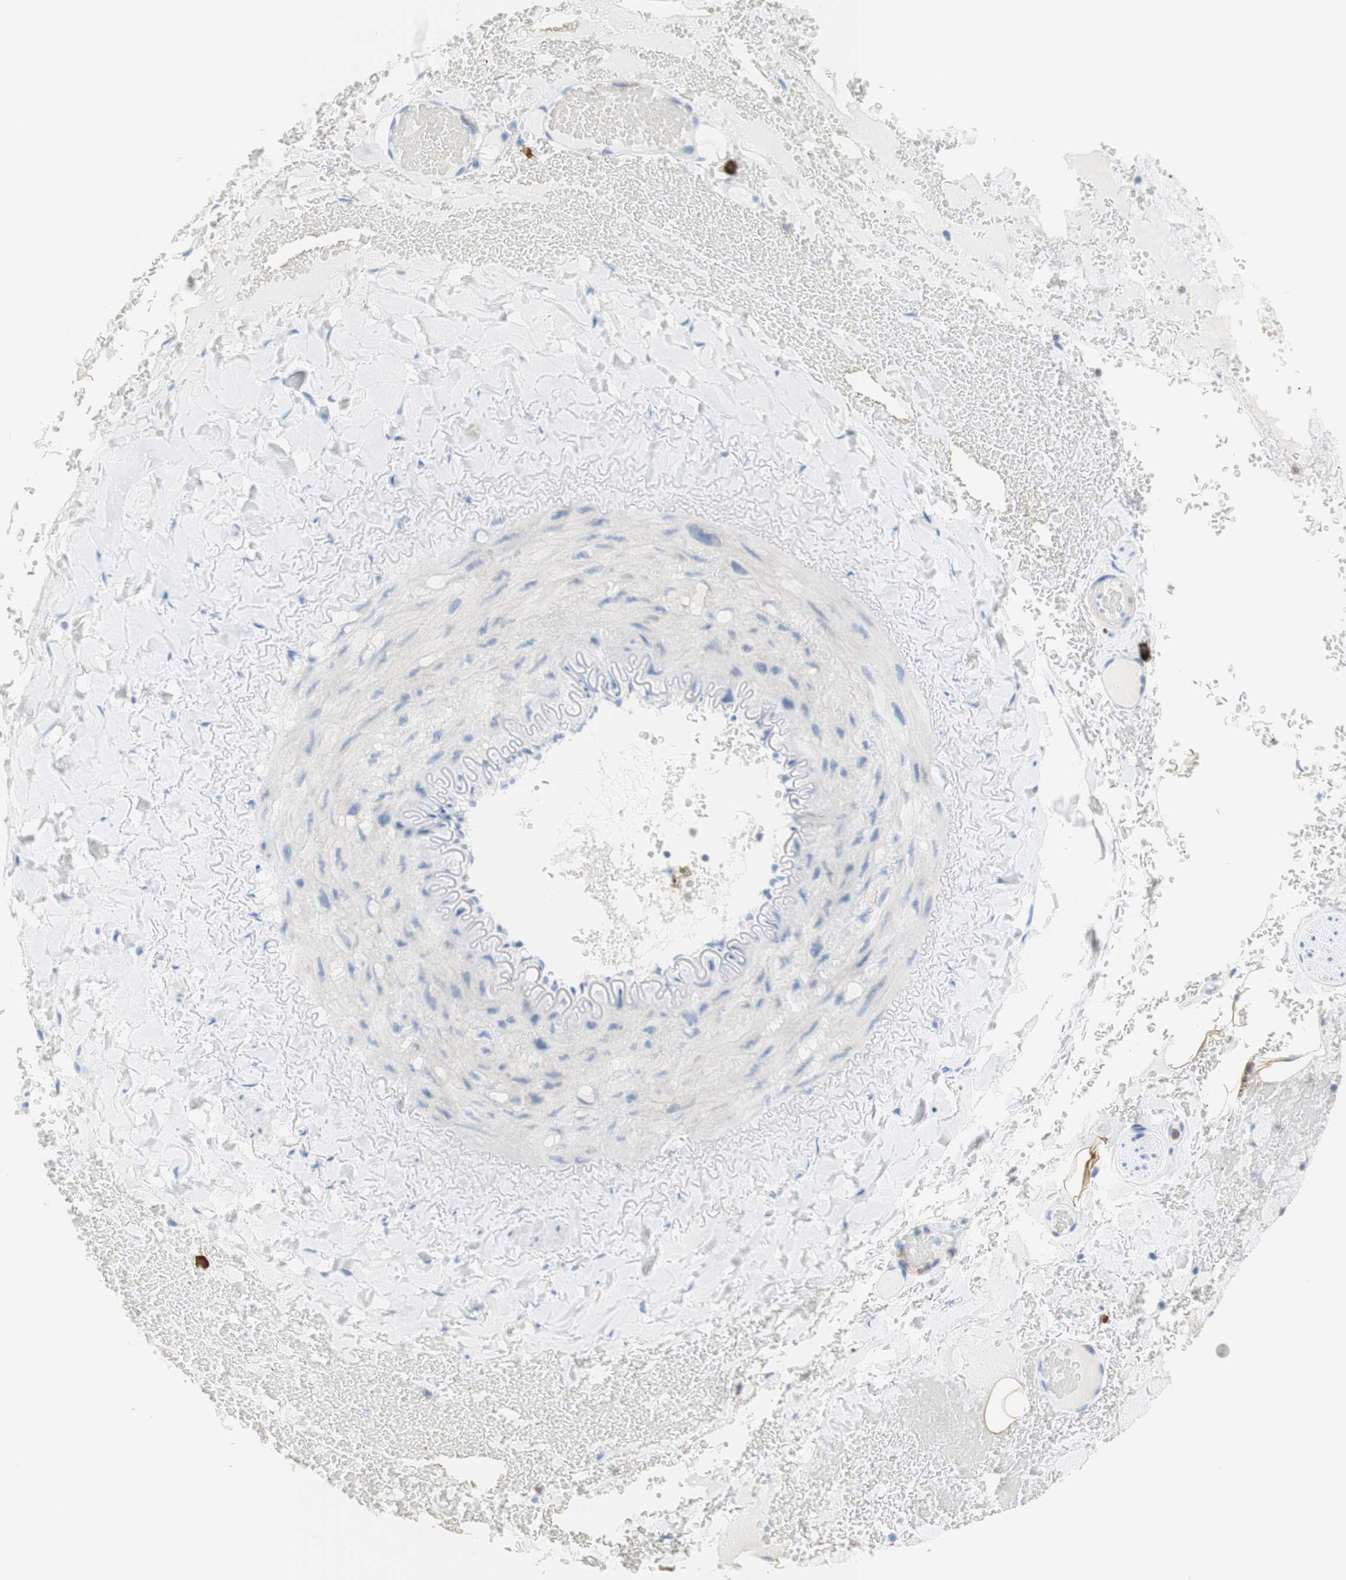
{"staining": {"intensity": "negative", "quantity": "none", "location": "none"}, "tissue": "adipose tissue", "cell_type": "Adipocytes", "image_type": "normal", "snomed": [{"axis": "morphology", "description": "Normal tissue, NOS"}, {"axis": "topography", "description": "Peripheral nerve tissue"}], "caption": "A histopathology image of human adipose tissue is negative for staining in adipocytes. Brightfield microscopy of immunohistochemistry (IHC) stained with DAB (brown) and hematoxylin (blue), captured at high magnification.", "gene": "CEACAM1", "patient": {"sex": "male", "age": 70}}